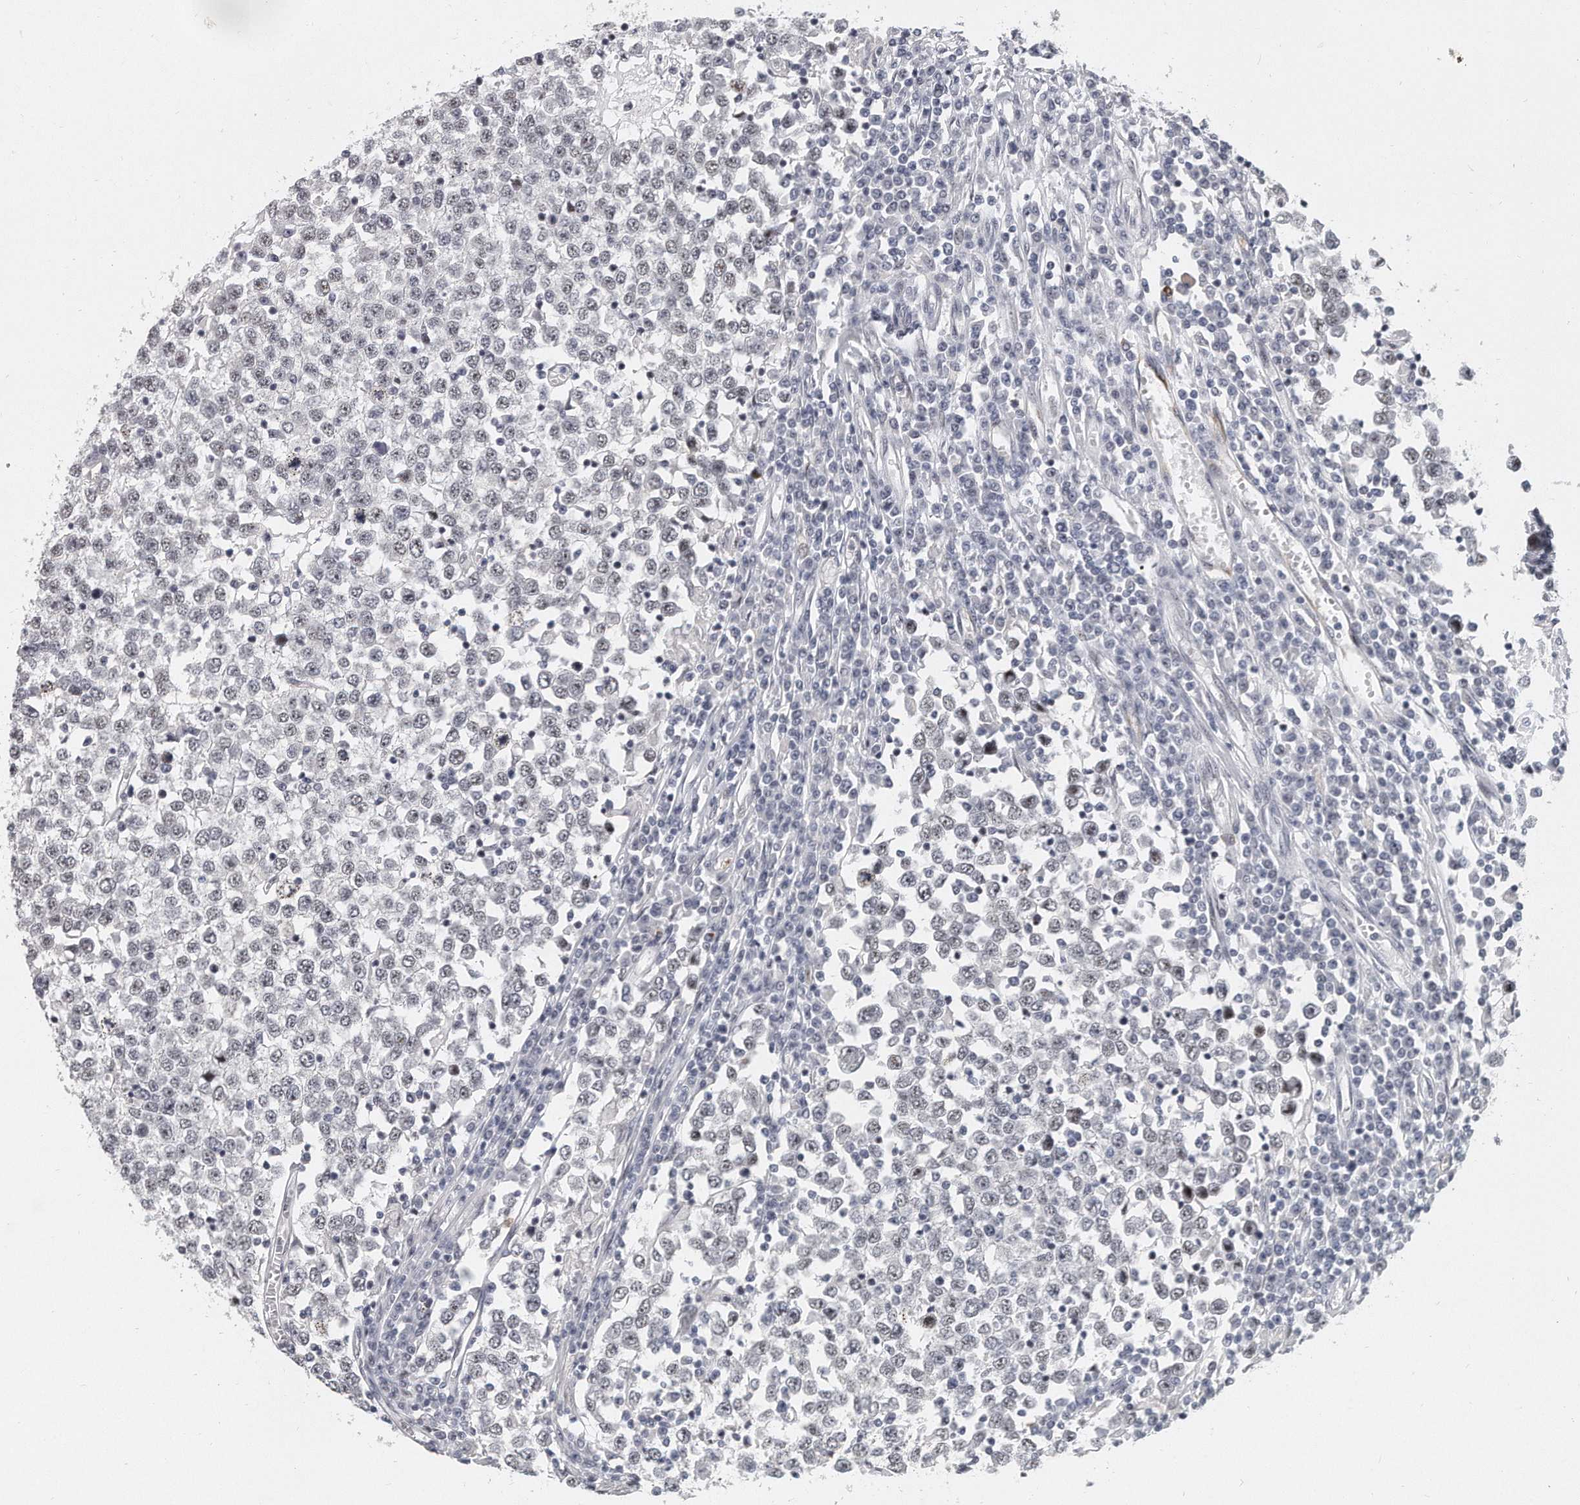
{"staining": {"intensity": "negative", "quantity": "none", "location": "none"}, "tissue": "testis cancer", "cell_type": "Tumor cells", "image_type": "cancer", "snomed": [{"axis": "morphology", "description": "Seminoma, NOS"}, {"axis": "topography", "description": "Testis"}], "caption": "Testis seminoma stained for a protein using IHC displays no positivity tumor cells.", "gene": "TFCP2L1", "patient": {"sex": "male", "age": 65}}